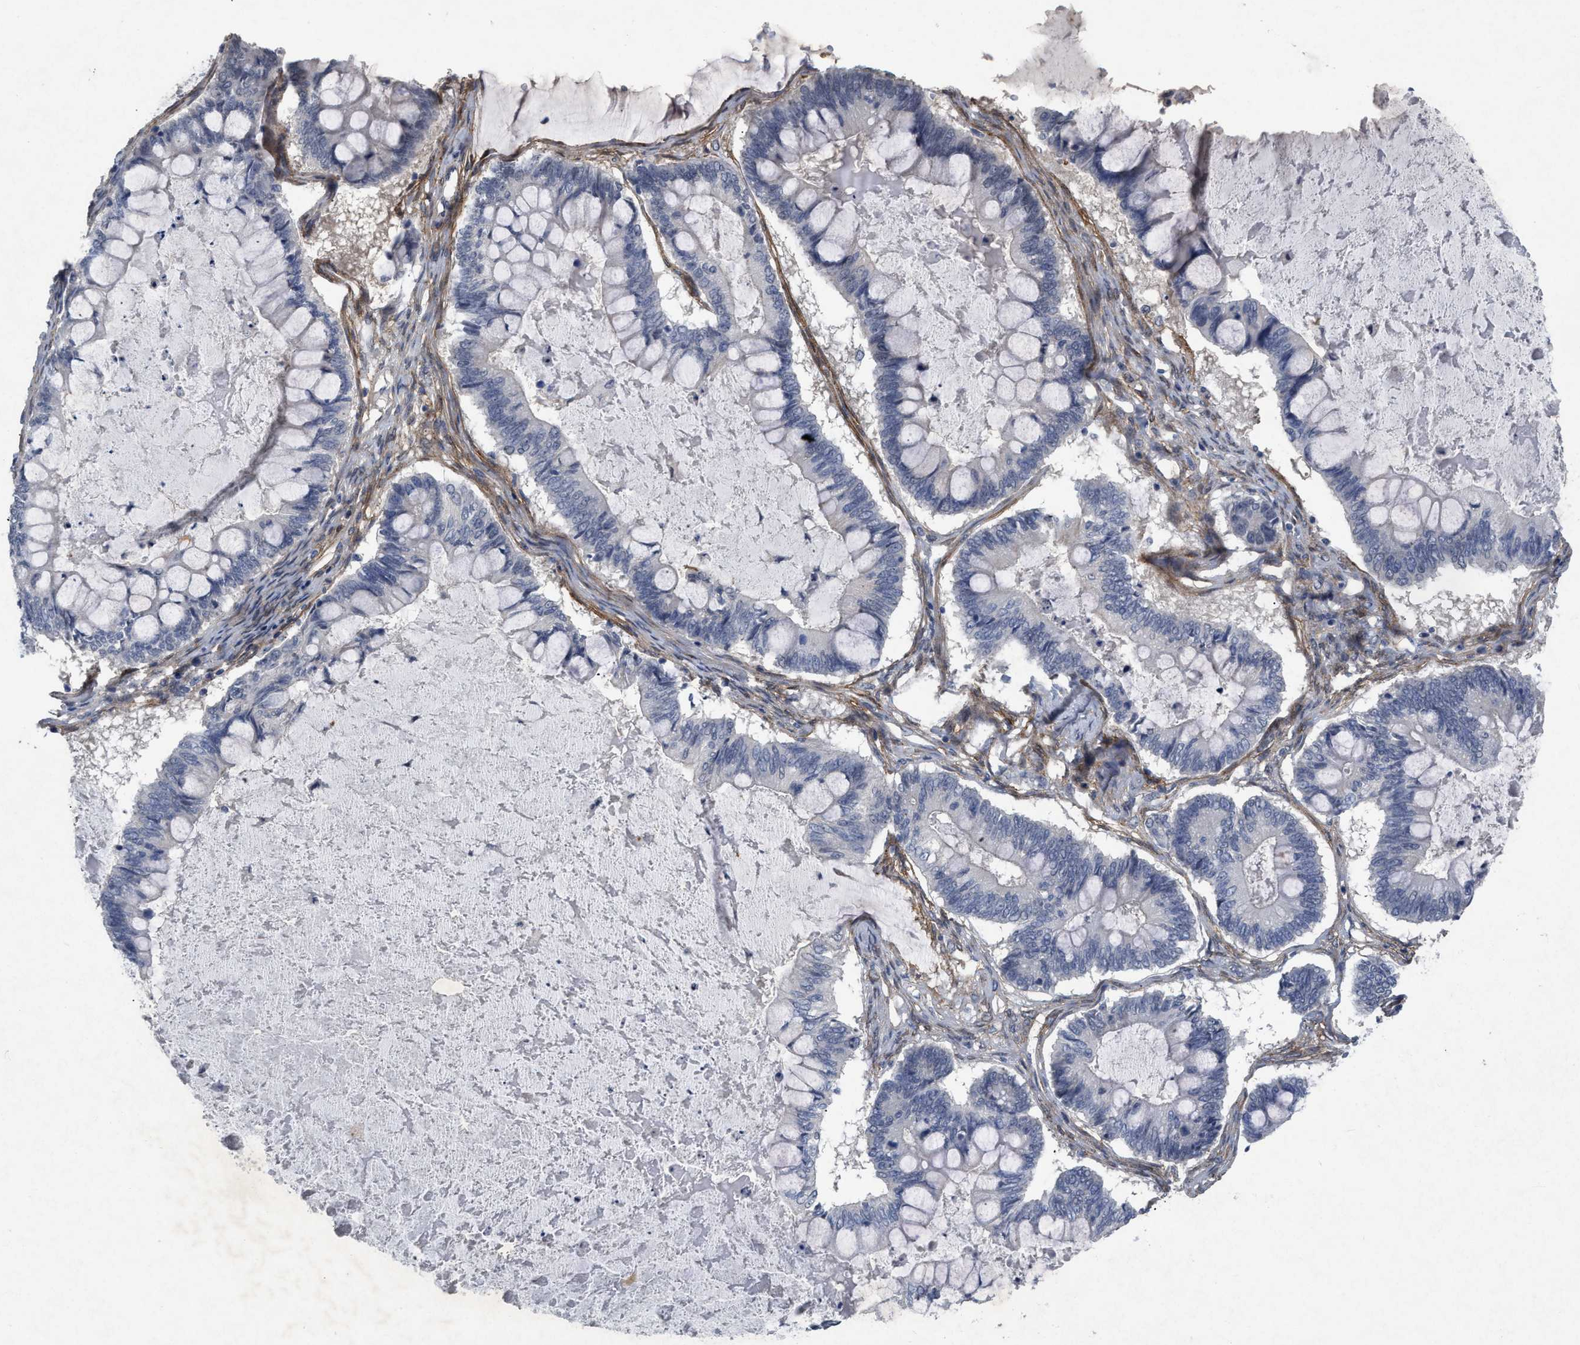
{"staining": {"intensity": "negative", "quantity": "none", "location": "none"}, "tissue": "ovarian cancer", "cell_type": "Tumor cells", "image_type": "cancer", "snomed": [{"axis": "morphology", "description": "Cystadenocarcinoma, mucinous, NOS"}, {"axis": "topography", "description": "Ovary"}], "caption": "Tumor cells show no significant protein staining in ovarian mucinous cystadenocarcinoma.", "gene": "PDGFRA", "patient": {"sex": "female", "age": 61}}